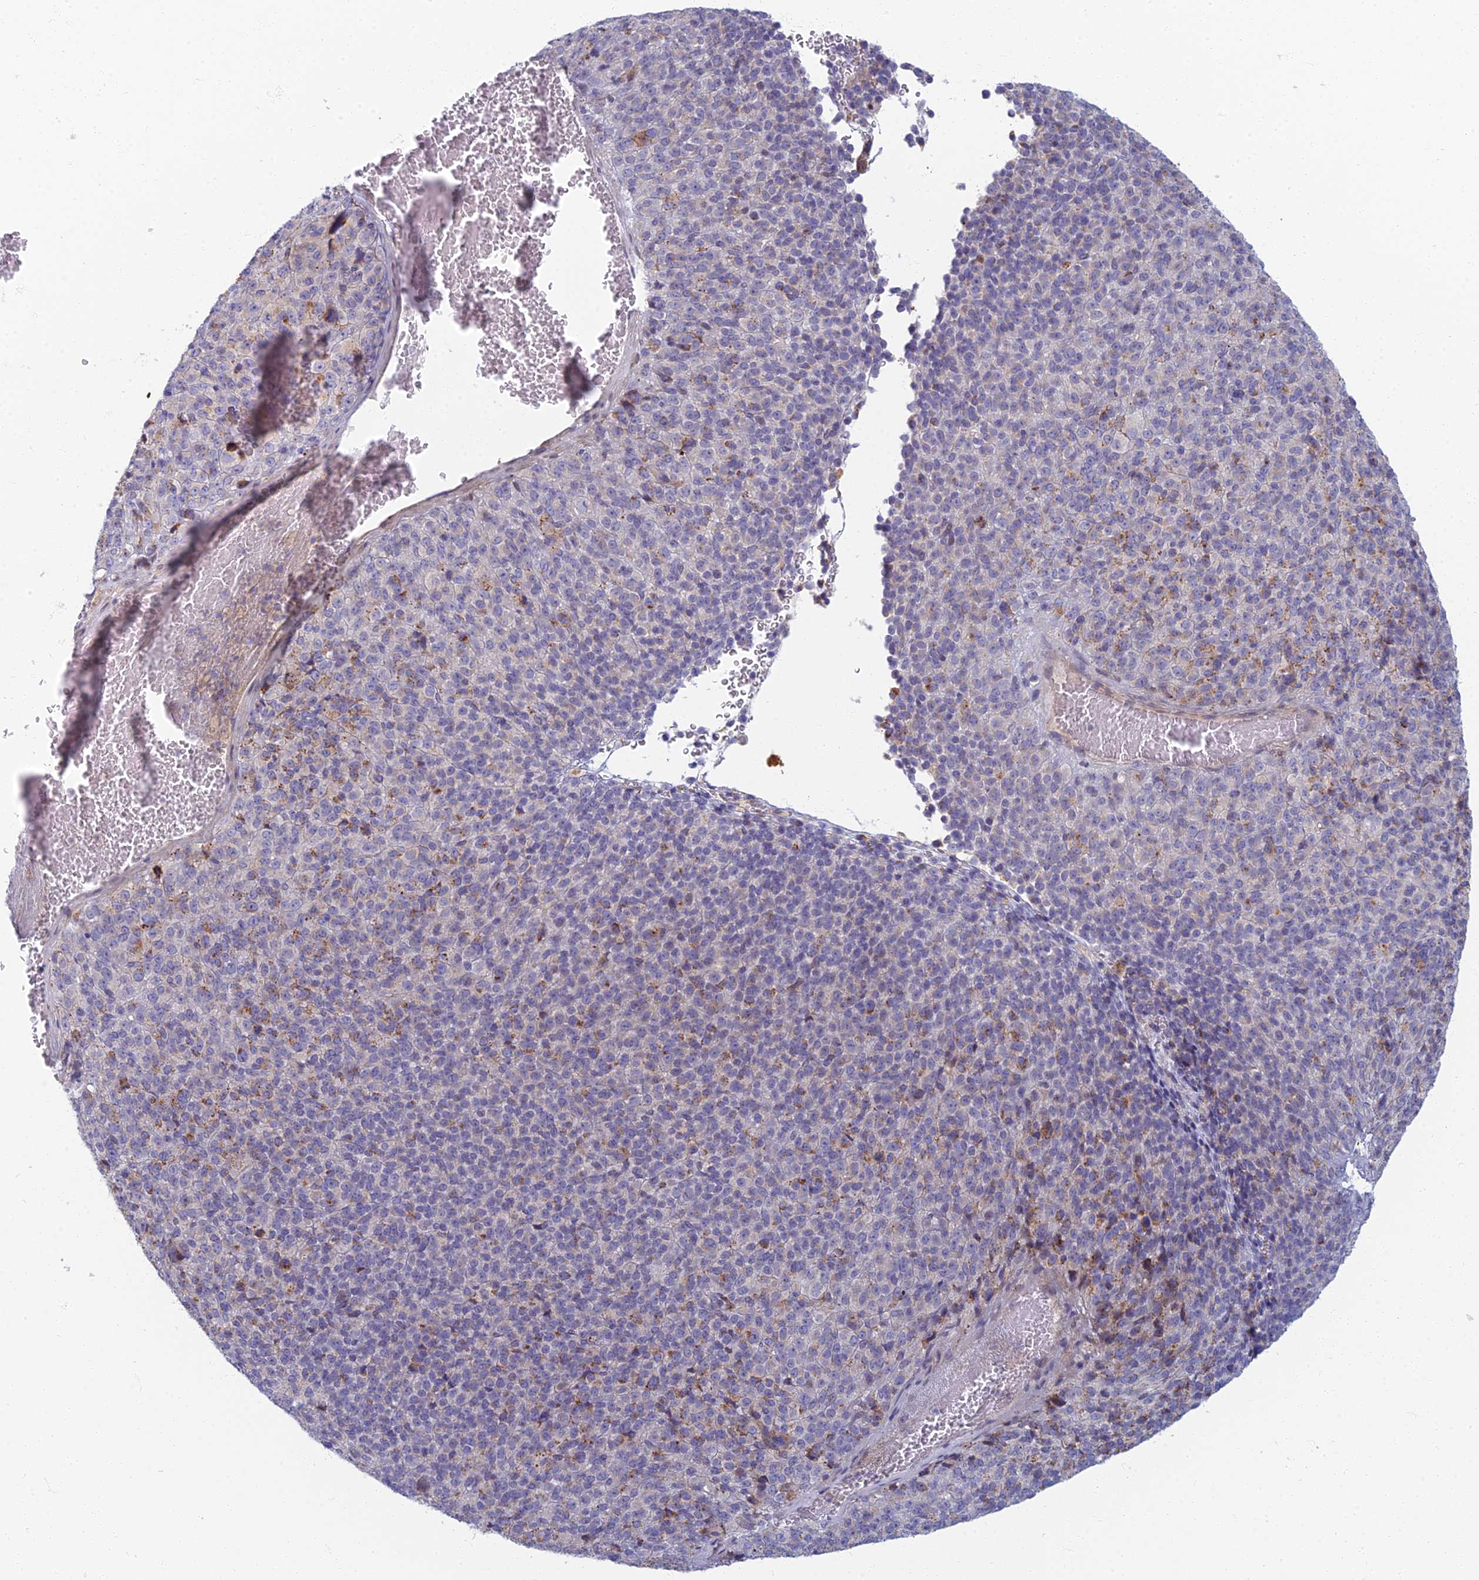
{"staining": {"intensity": "weak", "quantity": "<25%", "location": "cytoplasmic/membranous"}, "tissue": "melanoma", "cell_type": "Tumor cells", "image_type": "cancer", "snomed": [{"axis": "morphology", "description": "Malignant melanoma, Metastatic site"}, {"axis": "topography", "description": "Brain"}], "caption": "The immunohistochemistry micrograph has no significant staining in tumor cells of malignant melanoma (metastatic site) tissue. (Stains: DAB IHC with hematoxylin counter stain, Microscopy: brightfield microscopy at high magnification).", "gene": "CHMP4B", "patient": {"sex": "female", "age": 56}}